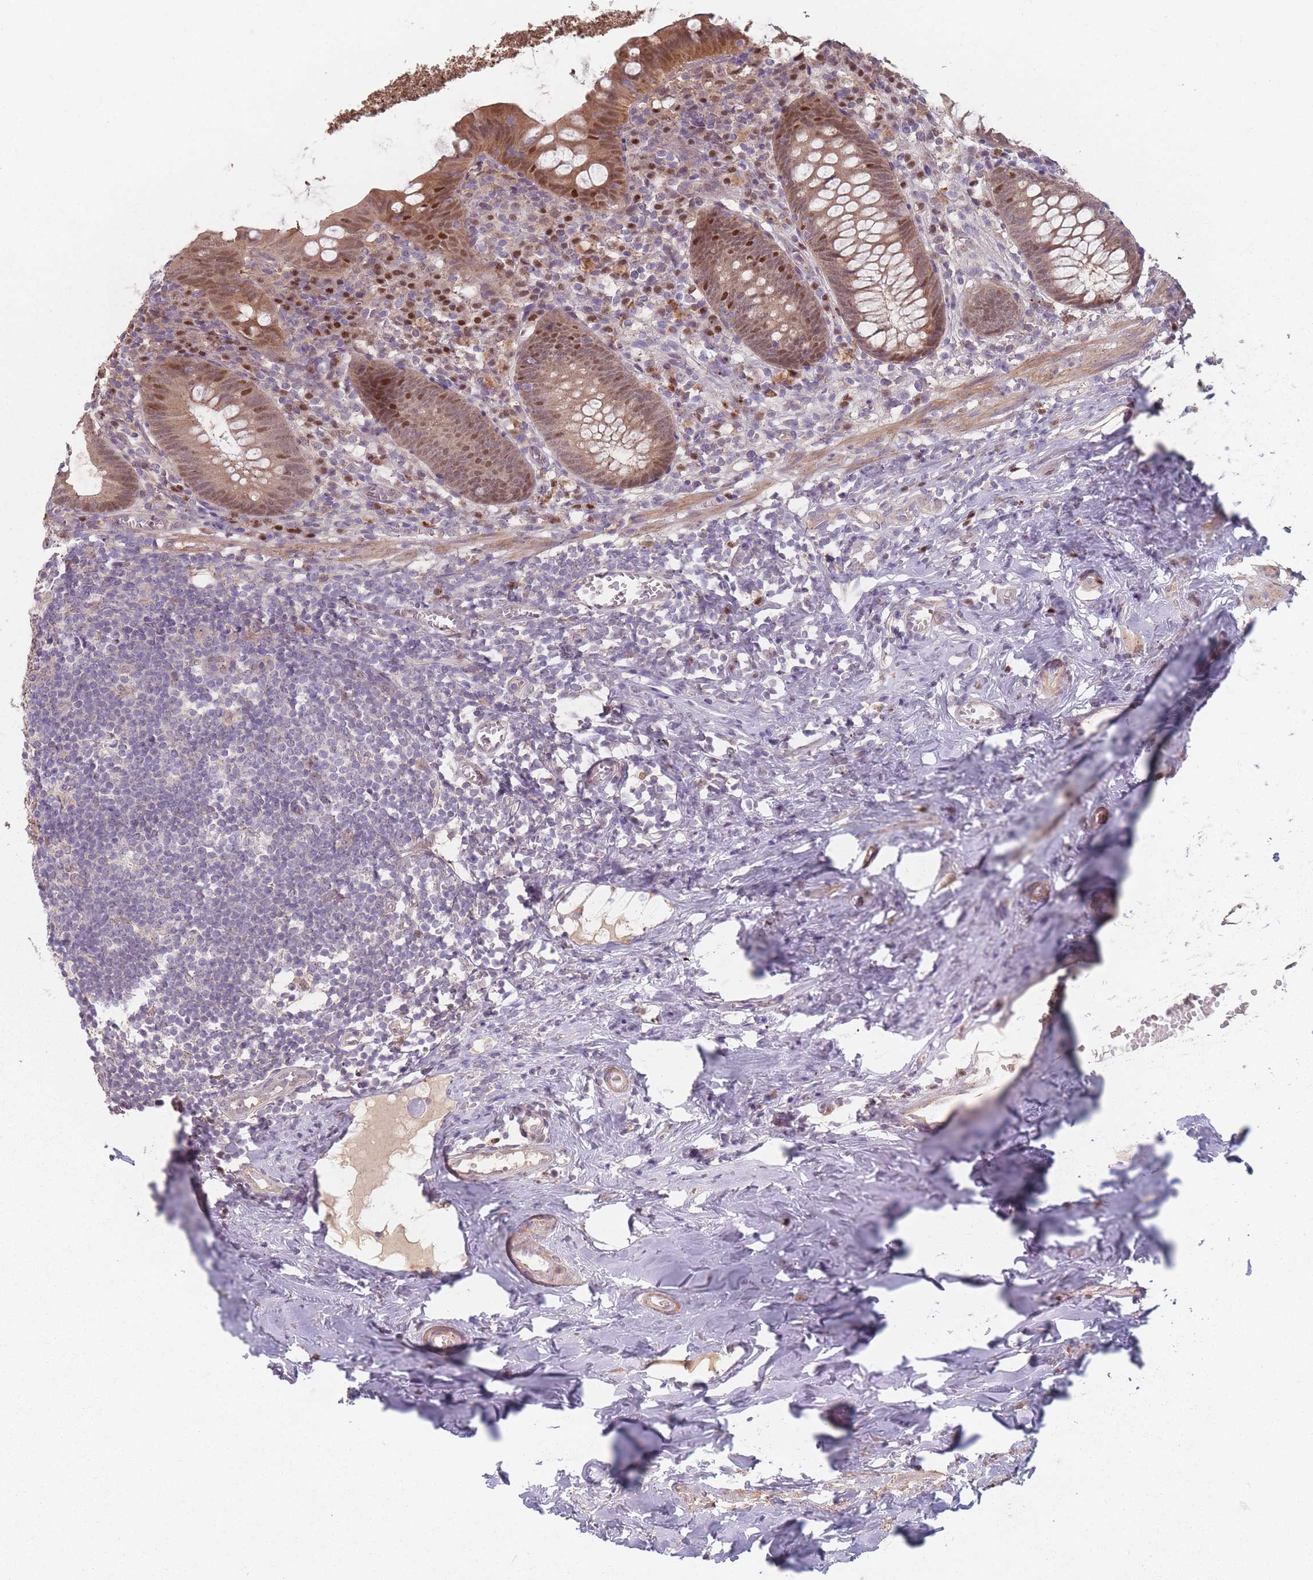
{"staining": {"intensity": "moderate", "quantity": "25%-75%", "location": "cytoplasmic/membranous,nuclear"}, "tissue": "appendix", "cell_type": "Glandular cells", "image_type": "normal", "snomed": [{"axis": "morphology", "description": "Normal tissue, NOS"}, {"axis": "topography", "description": "Appendix"}], "caption": "High-power microscopy captured an IHC micrograph of unremarkable appendix, revealing moderate cytoplasmic/membranous,nuclear positivity in about 25%-75% of glandular cells.", "gene": "ERCC6L", "patient": {"sex": "female", "age": 51}}